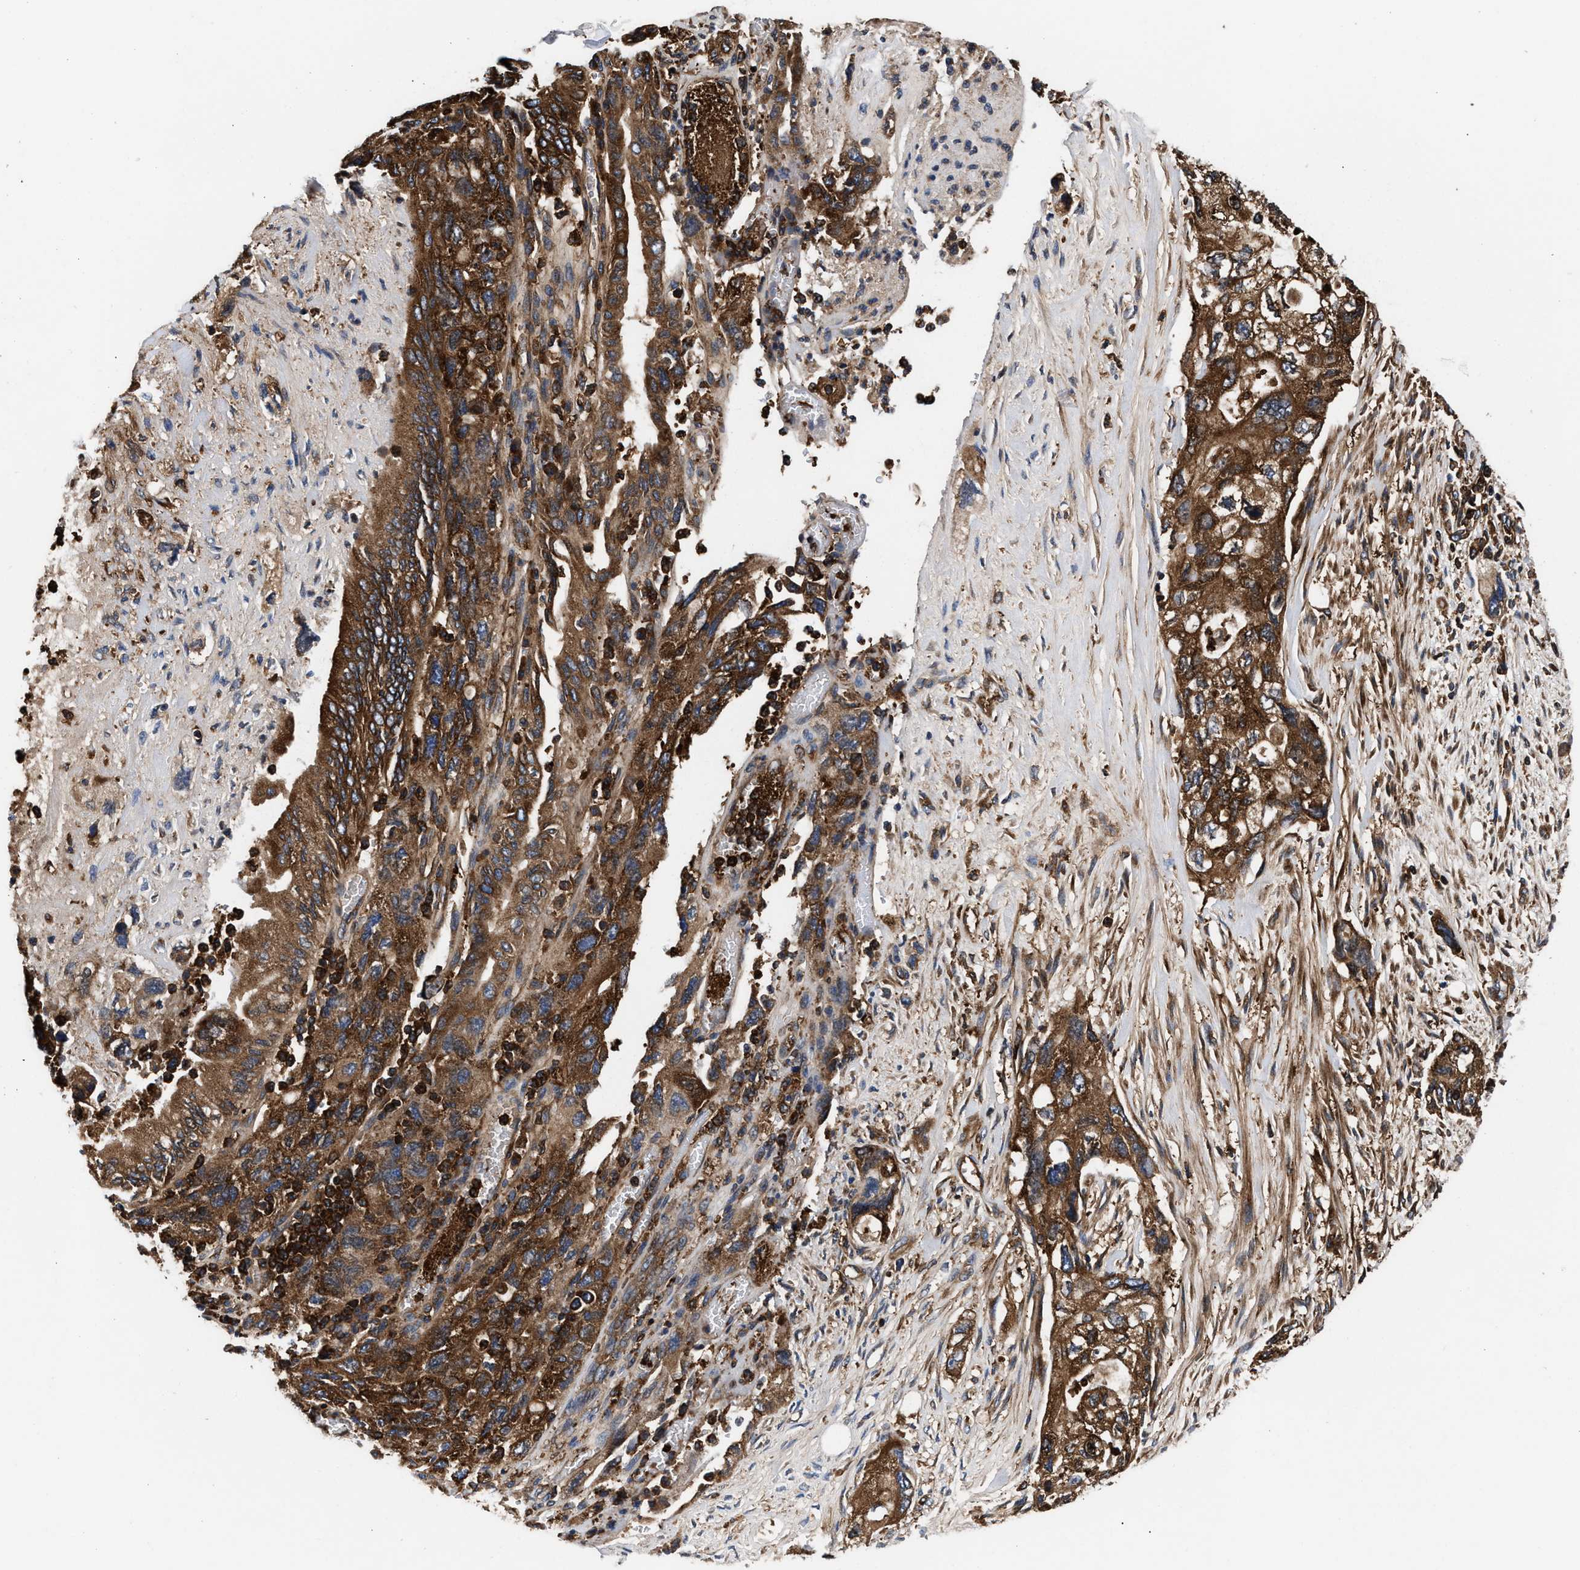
{"staining": {"intensity": "strong", "quantity": ">75%", "location": "cytoplasmic/membranous"}, "tissue": "pancreatic cancer", "cell_type": "Tumor cells", "image_type": "cancer", "snomed": [{"axis": "morphology", "description": "Adenocarcinoma, NOS"}, {"axis": "topography", "description": "Pancreas"}], "caption": "Strong cytoplasmic/membranous protein expression is seen in about >75% of tumor cells in adenocarcinoma (pancreatic). The protein of interest is shown in brown color, while the nuclei are stained blue.", "gene": "KYAT1", "patient": {"sex": "female", "age": 73}}